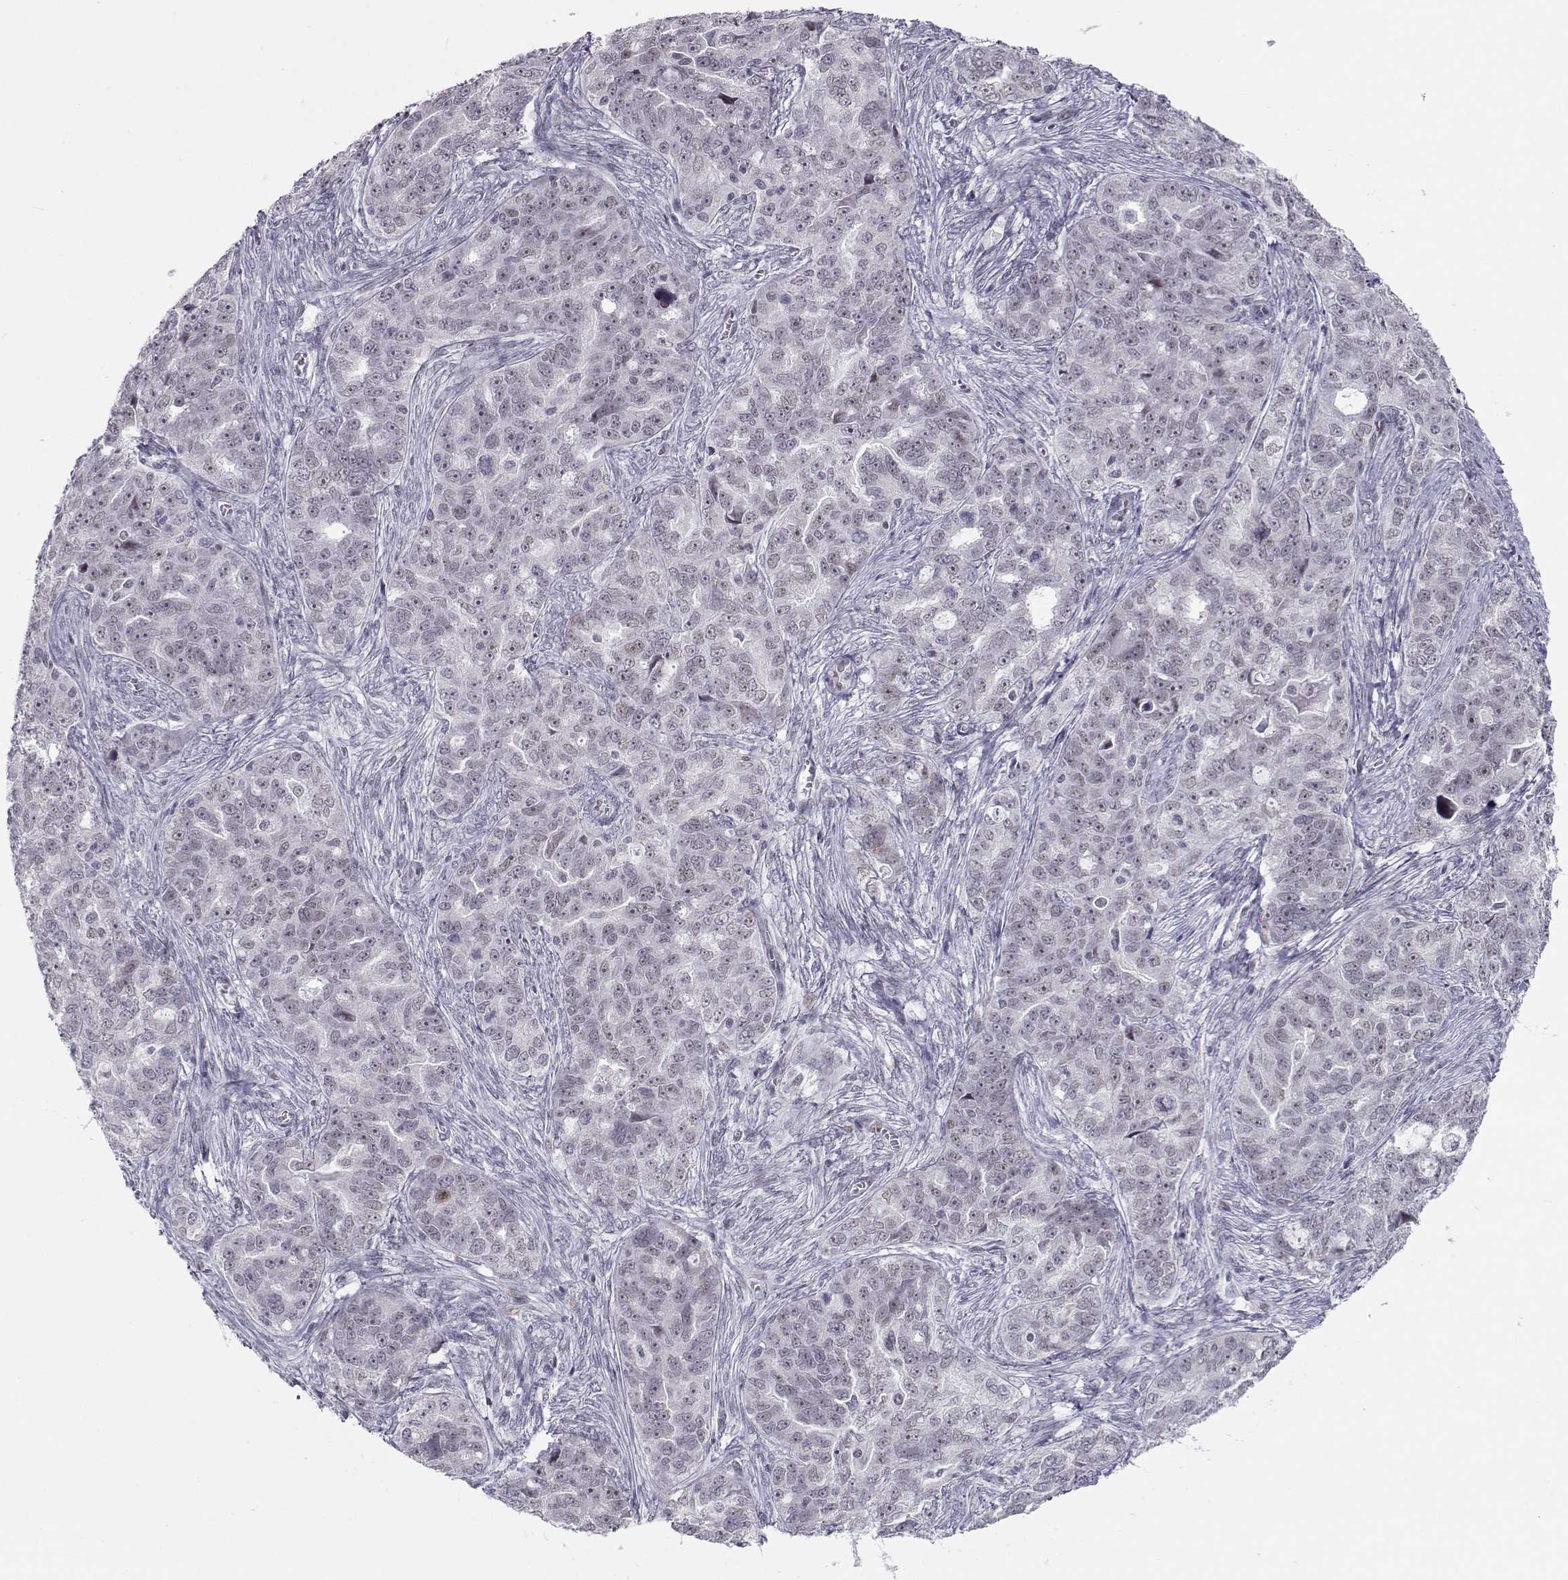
{"staining": {"intensity": "moderate", "quantity": "<25%", "location": "nuclear"}, "tissue": "ovarian cancer", "cell_type": "Tumor cells", "image_type": "cancer", "snomed": [{"axis": "morphology", "description": "Cystadenocarcinoma, serous, NOS"}, {"axis": "topography", "description": "Ovary"}], "caption": "The image displays a brown stain indicating the presence of a protein in the nuclear of tumor cells in ovarian cancer (serous cystadenocarcinoma).", "gene": "SIX6", "patient": {"sex": "female", "age": 51}}